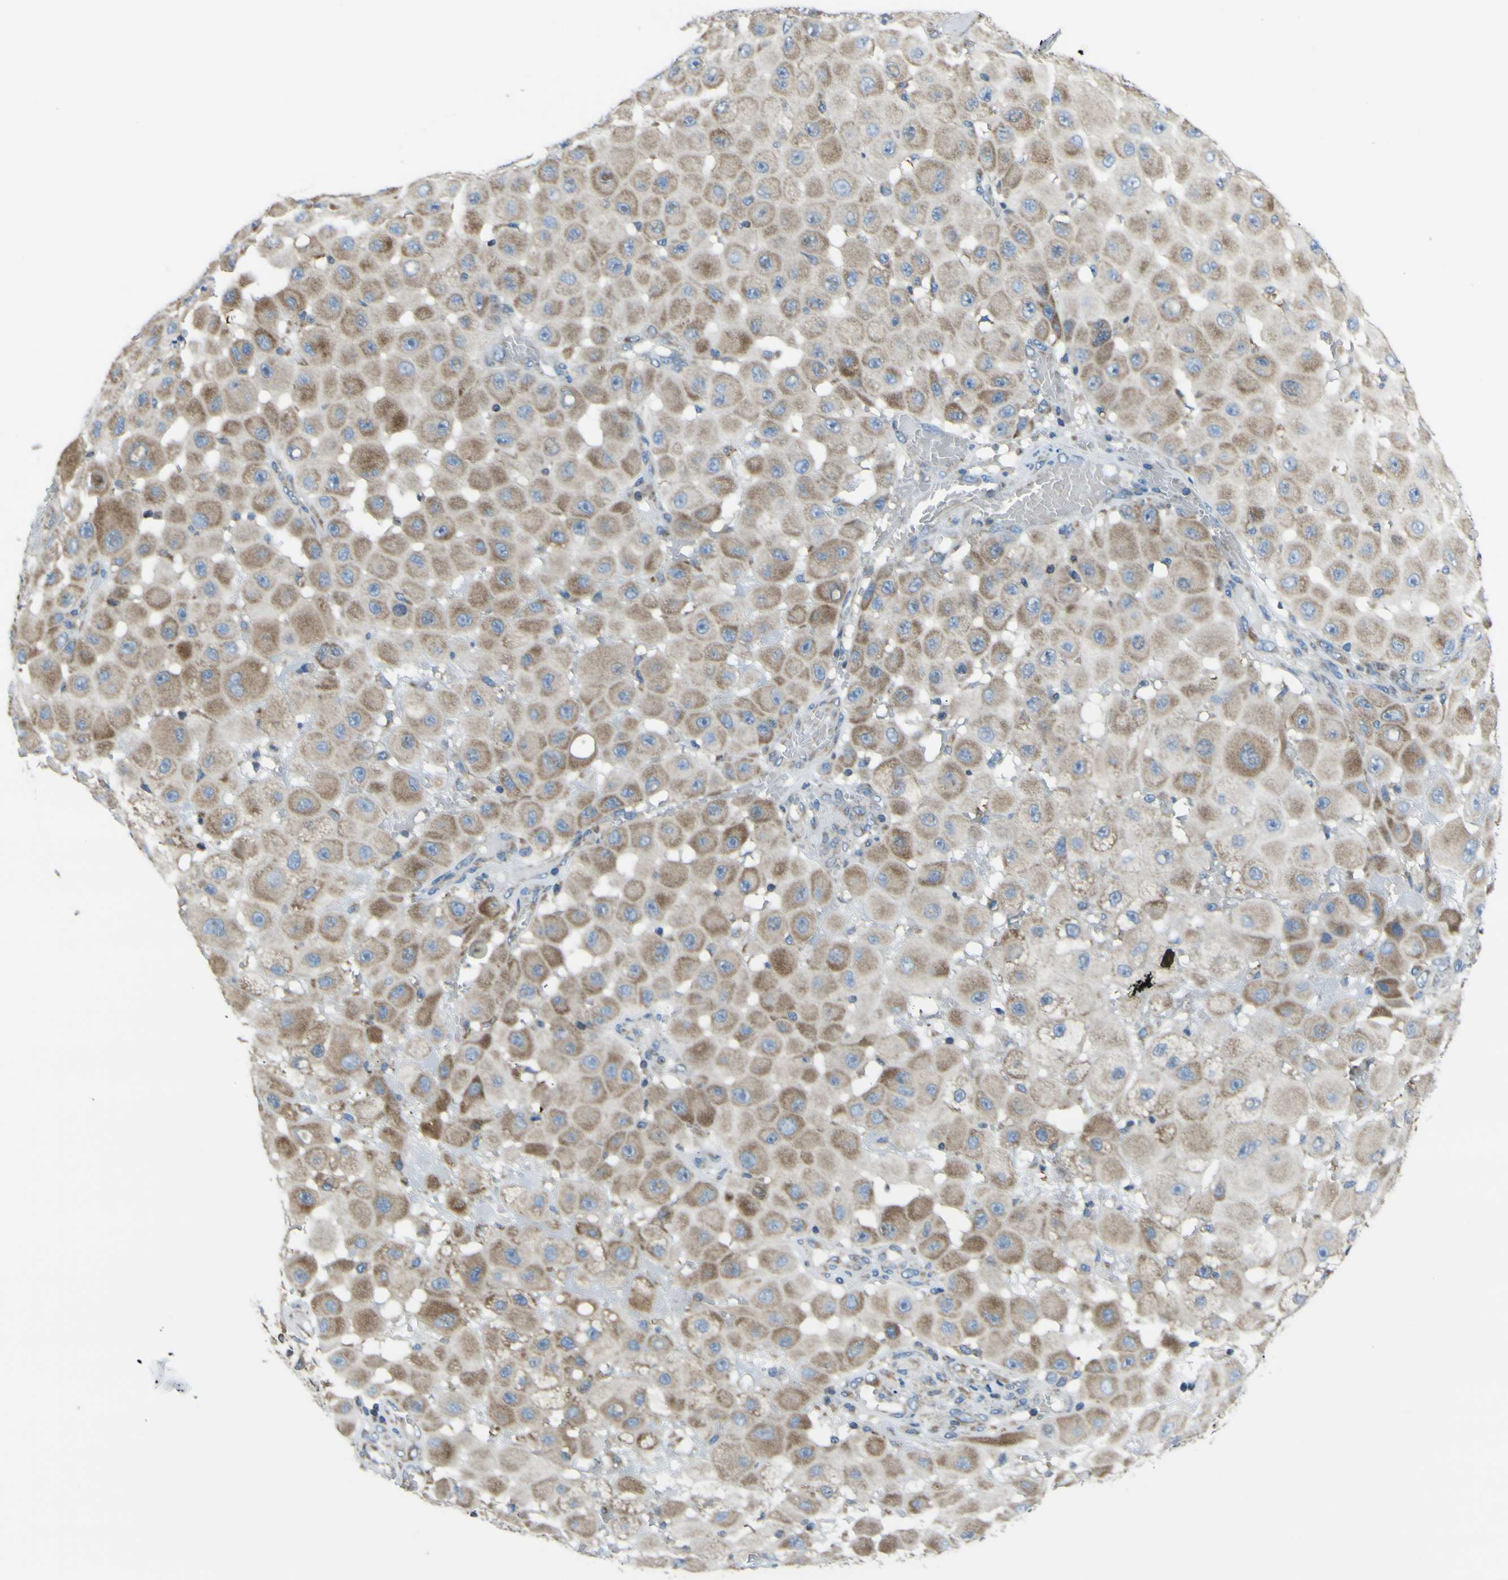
{"staining": {"intensity": "moderate", "quantity": ">75%", "location": "cytoplasmic/membranous"}, "tissue": "melanoma", "cell_type": "Tumor cells", "image_type": "cancer", "snomed": [{"axis": "morphology", "description": "Malignant melanoma, NOS"}, {"axis": "topography", "description": "Skin"}], "caption": "An immunohistochemistry (IHC) image of tumor tissue is shown. Protein staining in brown highlights moderate cytoplasmic/membranous positivity in melanoma within tumor cells.", "gene": "STIM1", "patient": {"sex": "female", "age": 81}}